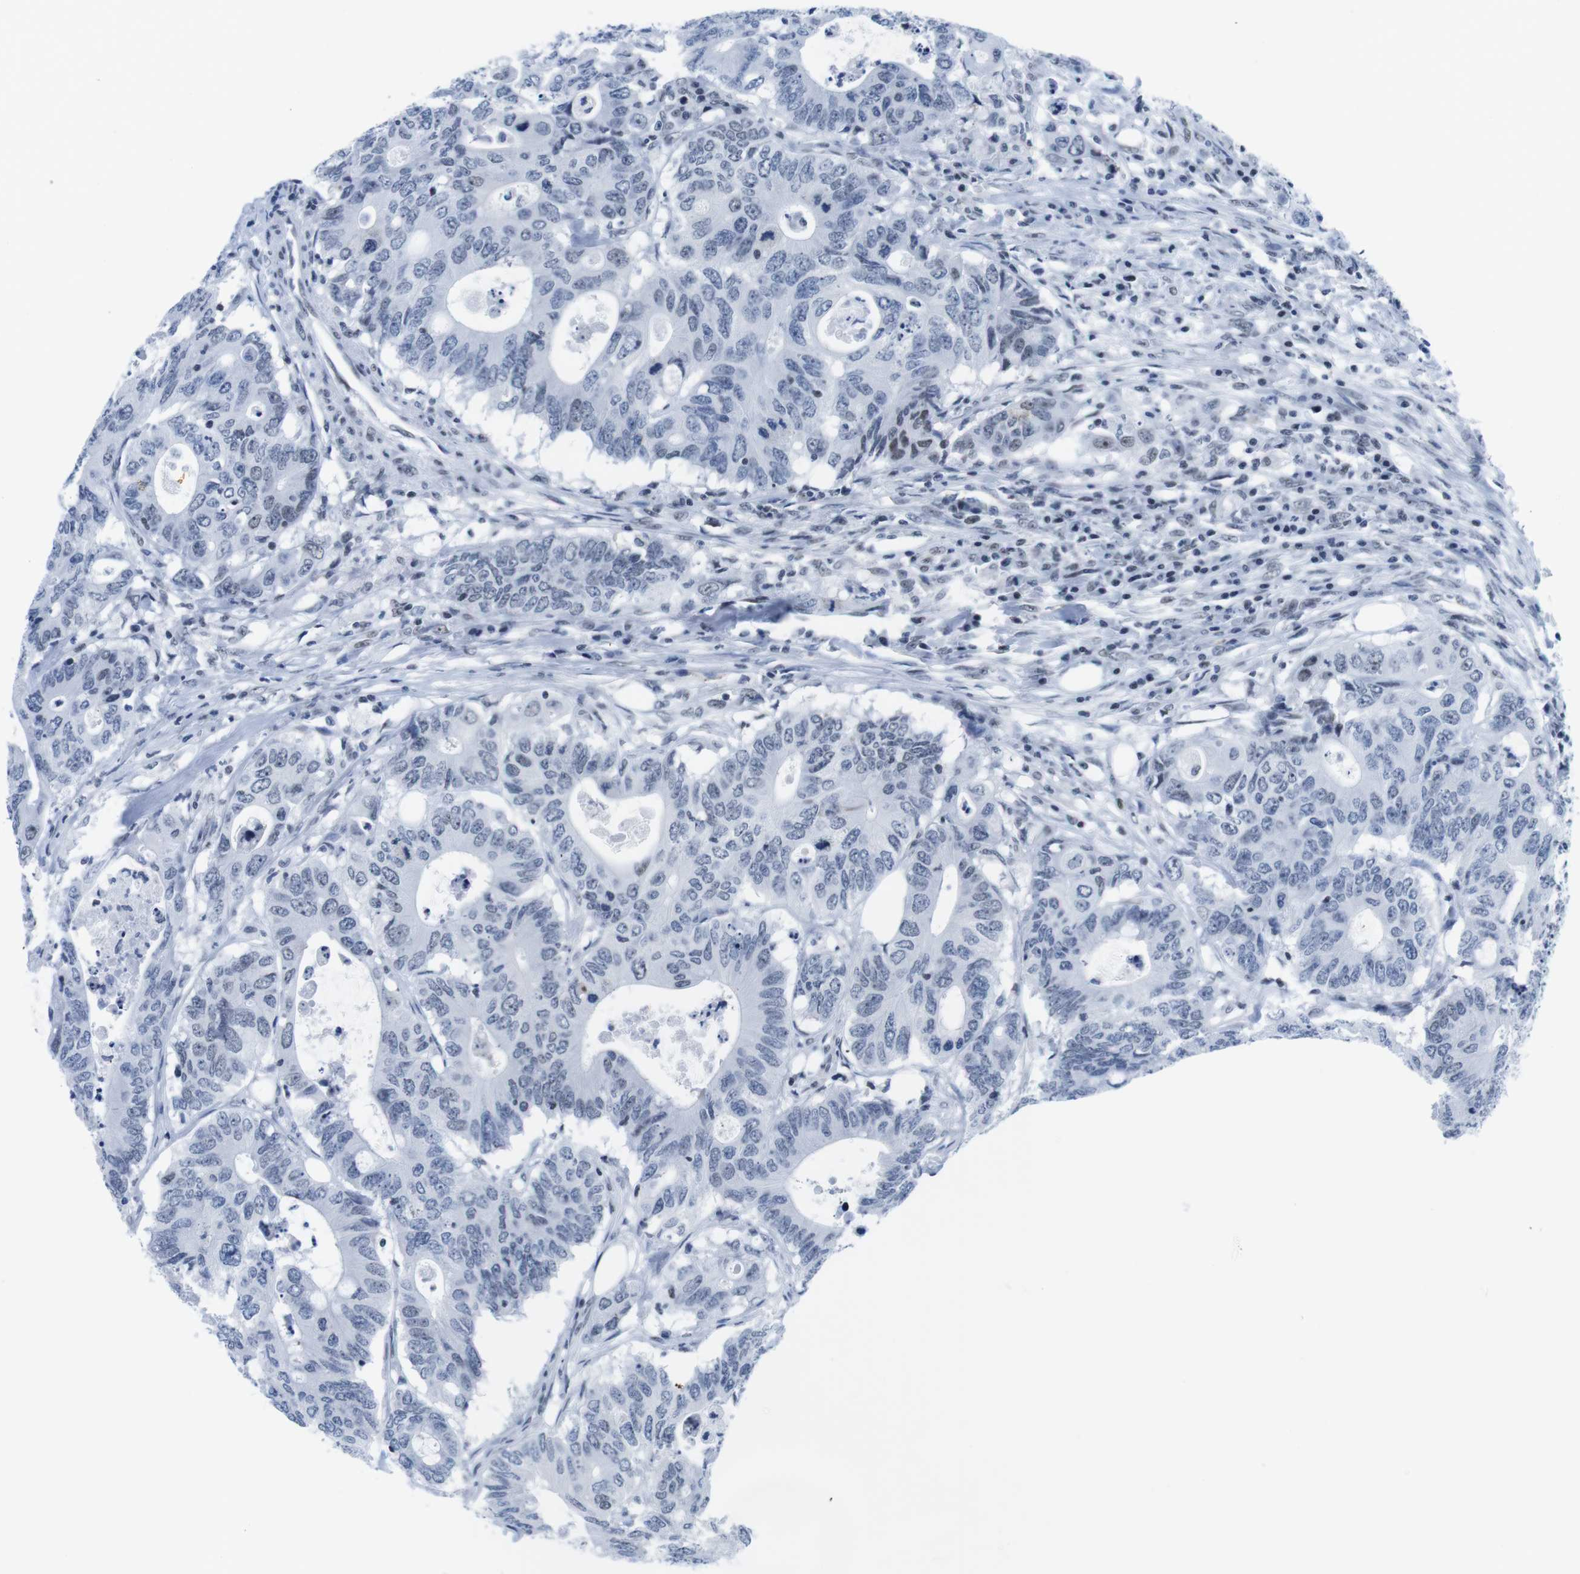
{"staining": {"intensity": "negative", "quantity": "none", "location": "none"}, "tissue": "colorectal cancer", "cell_type": "Tumor cells", "image_type": "cancer", "snomed": [{"axis": "morphology", "description": "Adenocarcinoma, NOS"}, {"axis": "topography", "description": "Colon"}], "caption": "There is no significant positivity in tumor cells of colorectal cancer.", "gene": "IFI16", "patient": {"sex": "male", "age": 71}}